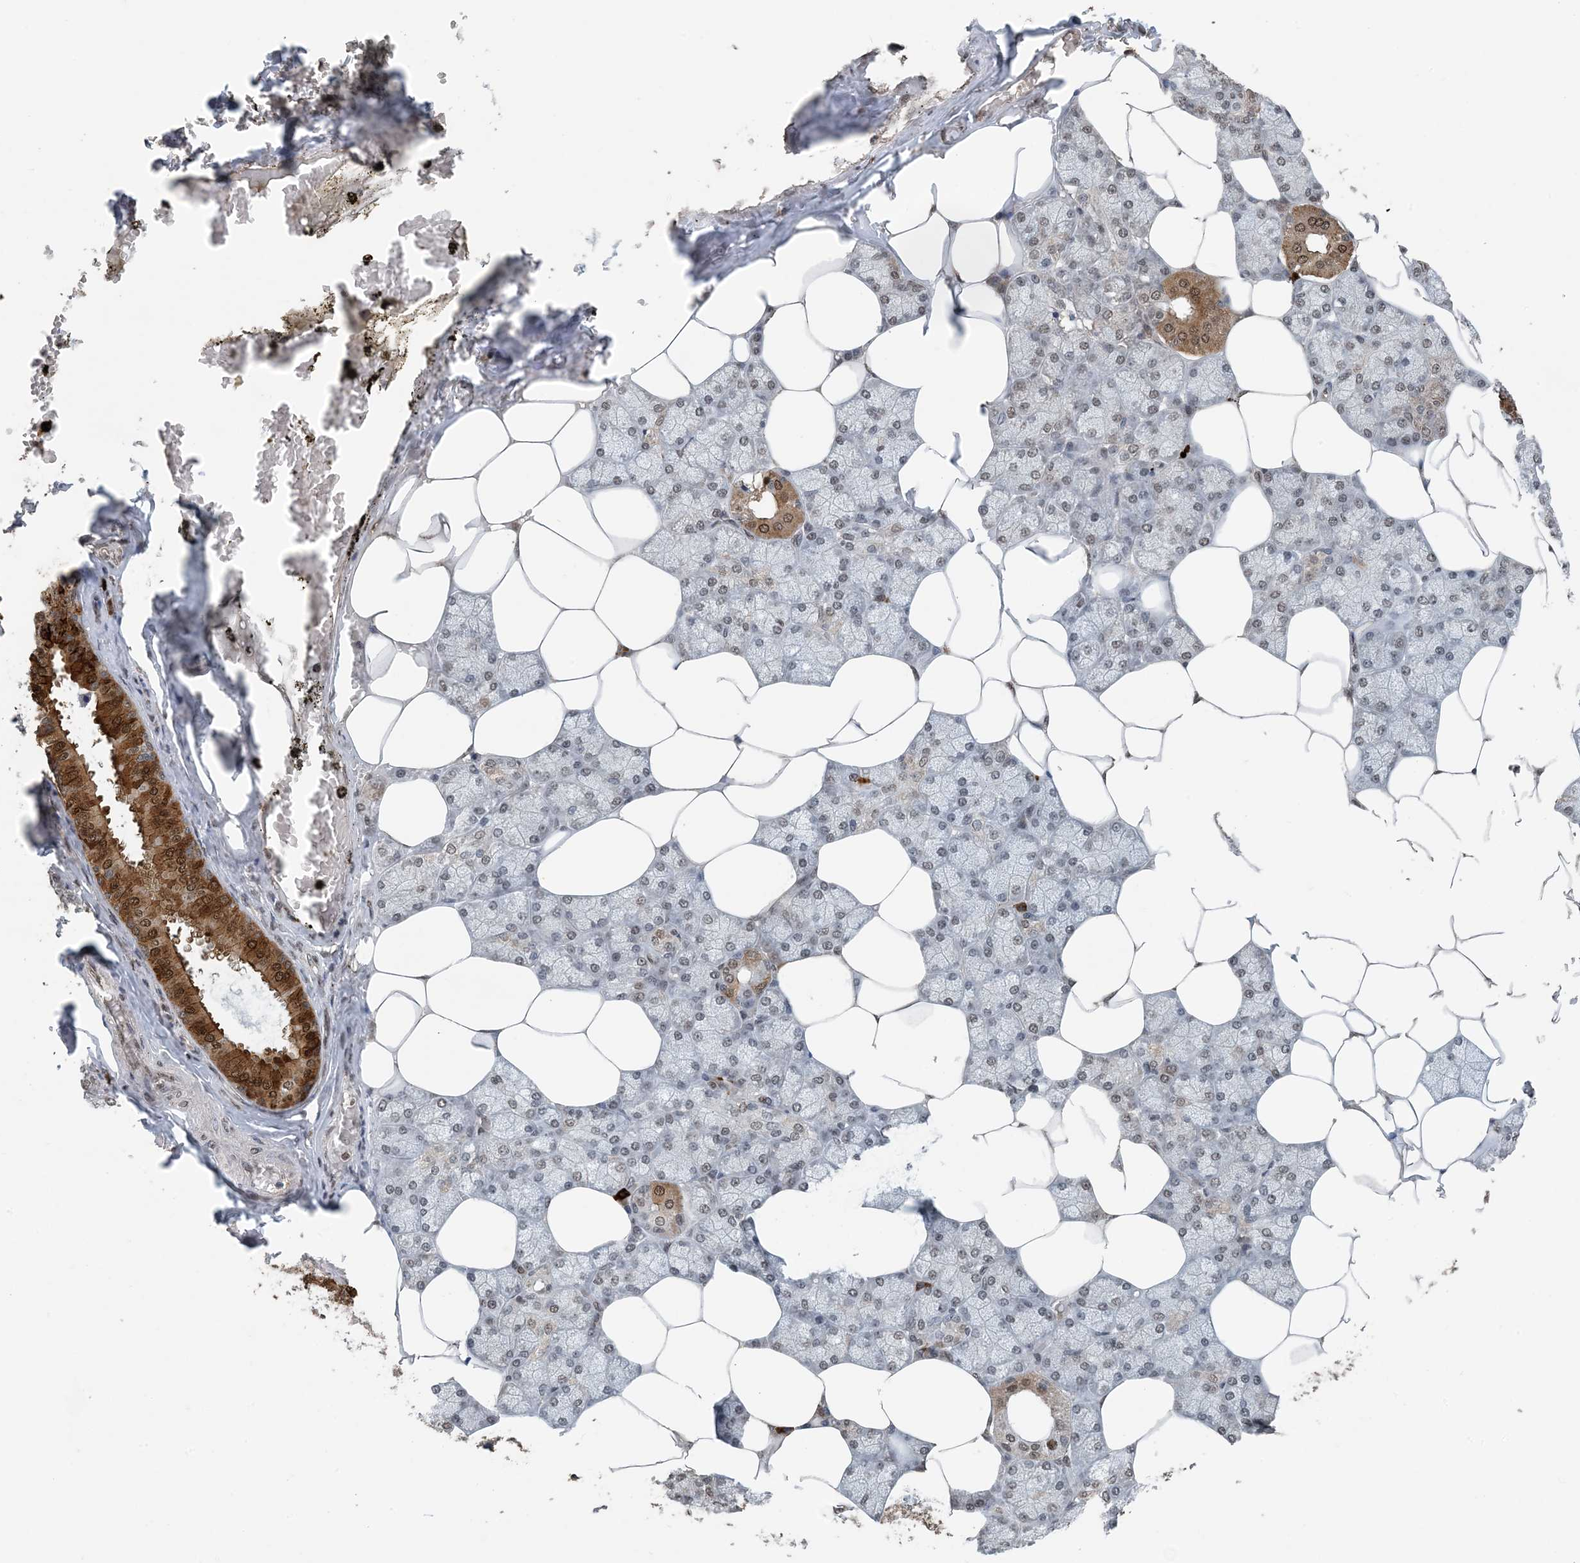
{"staining": {"intensity": "moderate", "quantity": "25%-75%", "location": "cytoplasmic/membranous,nuclear"}, "tissue": "salivary gland", "cell_type": "Glandular cells", "image_type": "normal", "snomed": [{"axis": "morphology", "description": "Normal tissue, NOS"}, {"axis": "topography", "description": "Salivary gland"}], "caption": "IHC photomicrograph of benign salivary gland stained for a protein (brown), which demonstrates medium levels of moderate cytoplasmic/membranous,nuclear positivity in about 25%-75% of glandular cells.", "gene": "MBD2", "patient": {"sex": "male", "age": 62}}